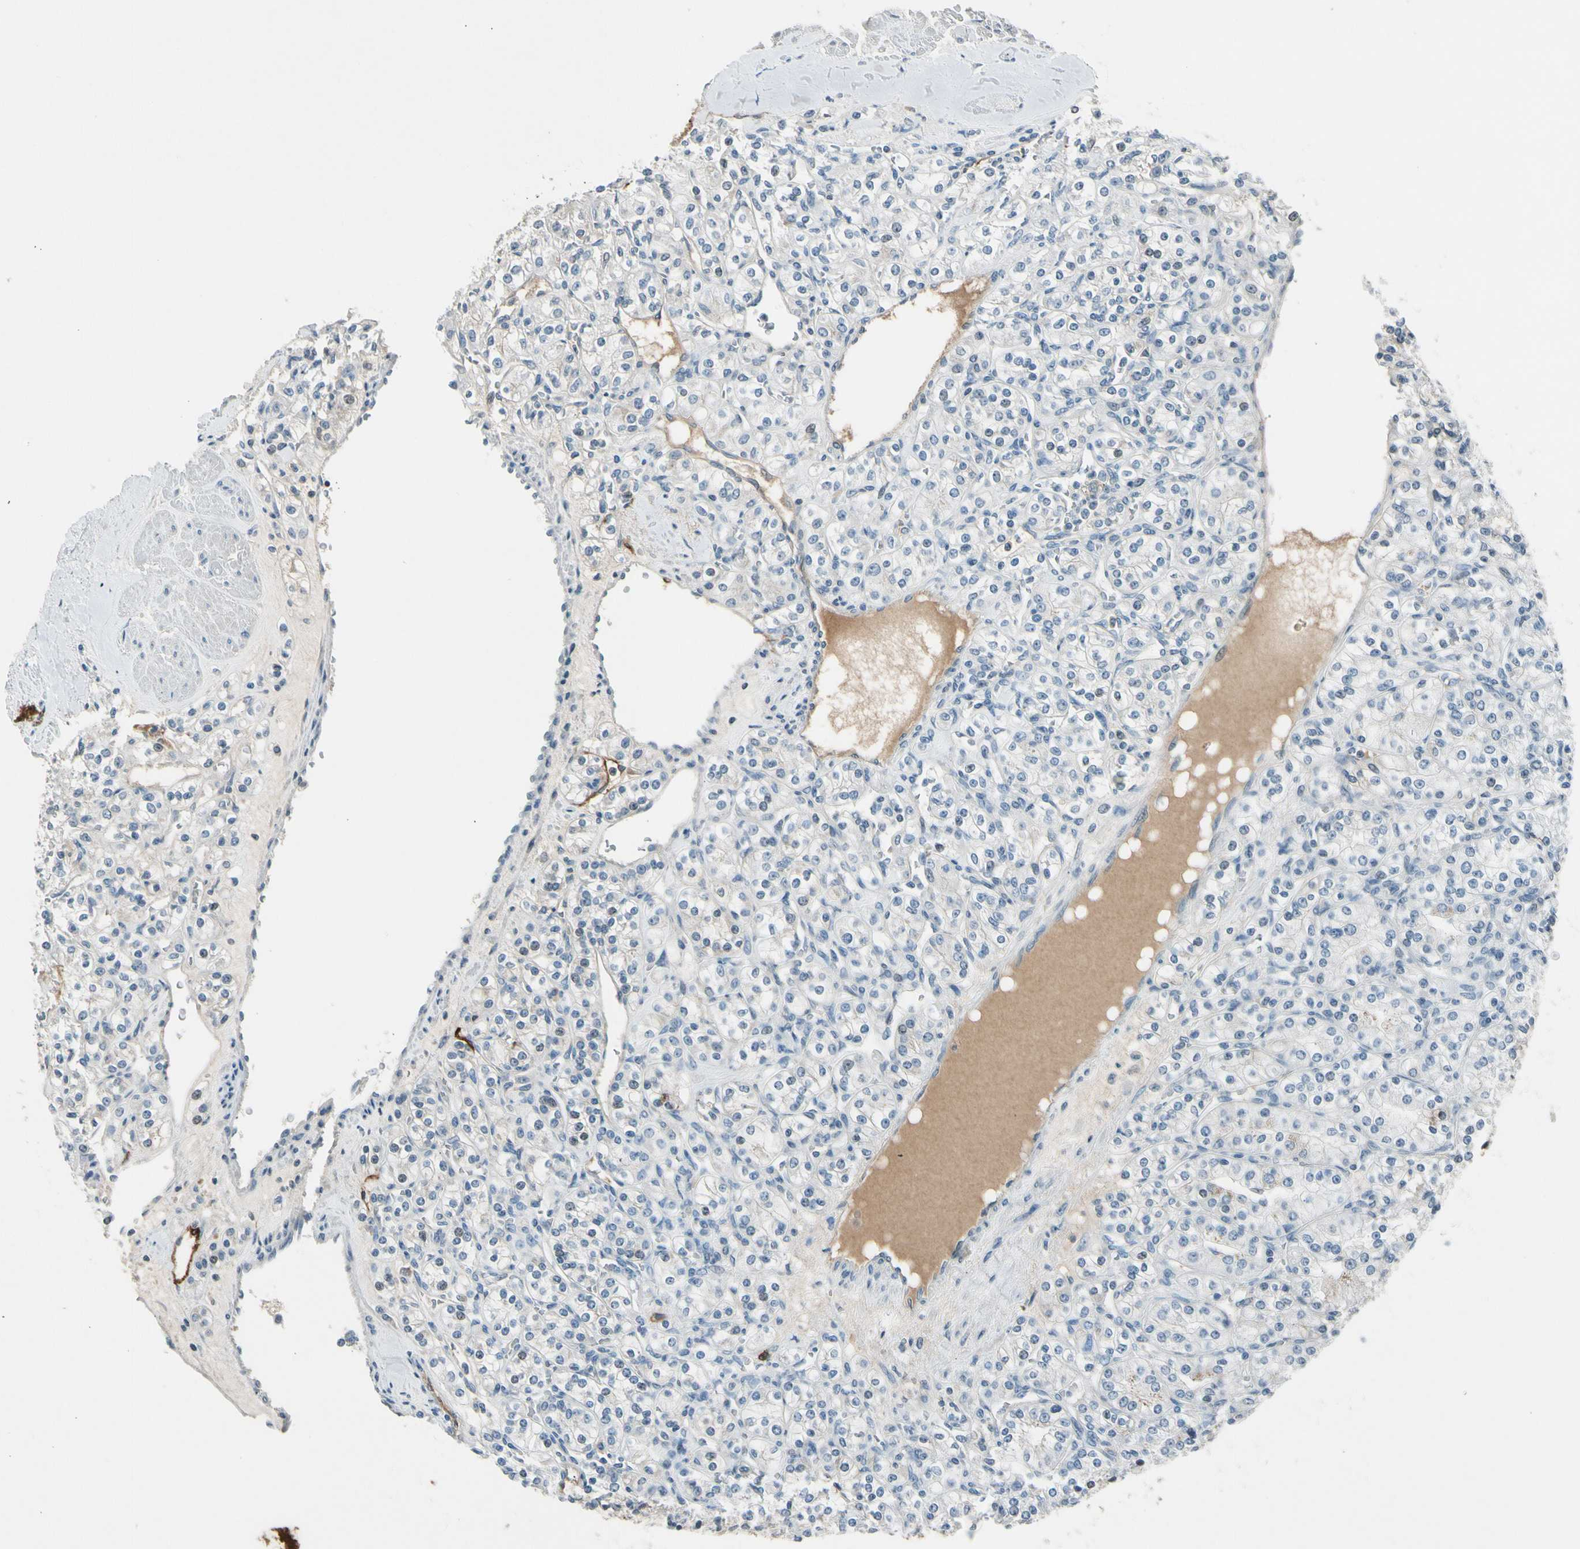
{"staining": {"intensity": "negative", "quantity": "none", "location": "none"}, "tissue": "renal cancer", "cell_type": "Tumor cells", "image_type": "cancer", "snomed": [{"axis": "morphology", "description": "Adenocarcinoma, NOS"}, {"axis": "topography", "description": "Kidney"}], "caption": "A micrograph of renal adenocarcinoma stained for a protein demonstrates no brown staining in tumor cells.", "gene": "PDPN", "patient": {"sex": "male", "age": 77}}